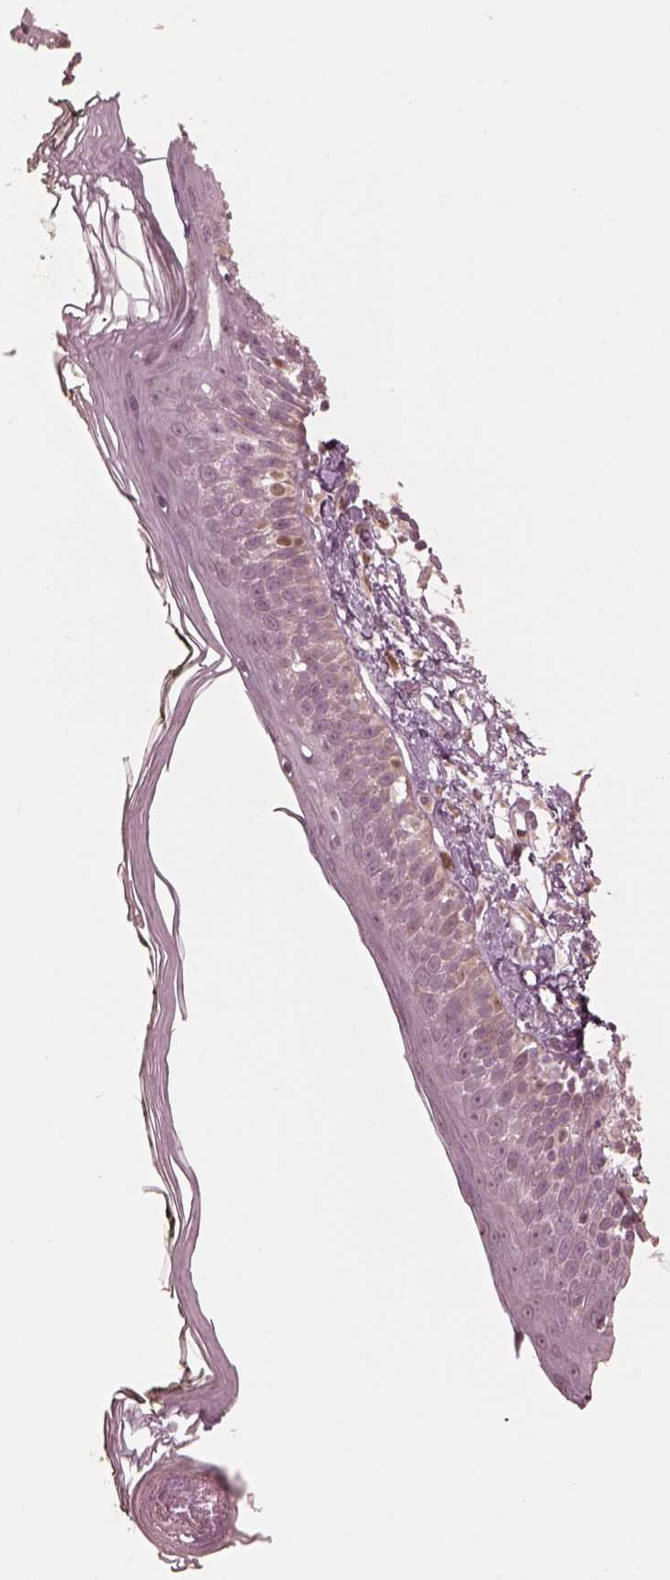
{"staining": {"intensity": "negative", "quantity": "none", "location": "none"}, "tissue": "skin", "cell_type": "Fibroblasts", "image_type": "normal", "snomed": [{"axis": "morphology", "description": "Normal tissue, NOS"}, {"axis": "topography", "description": "Skin"}], "caption": "DAB immunohistochemical staining of benign human skin reveals no significant expression in fibroblasts.", "gene": "IQCB1", "patient": {"sex": "male", "age": 76}}